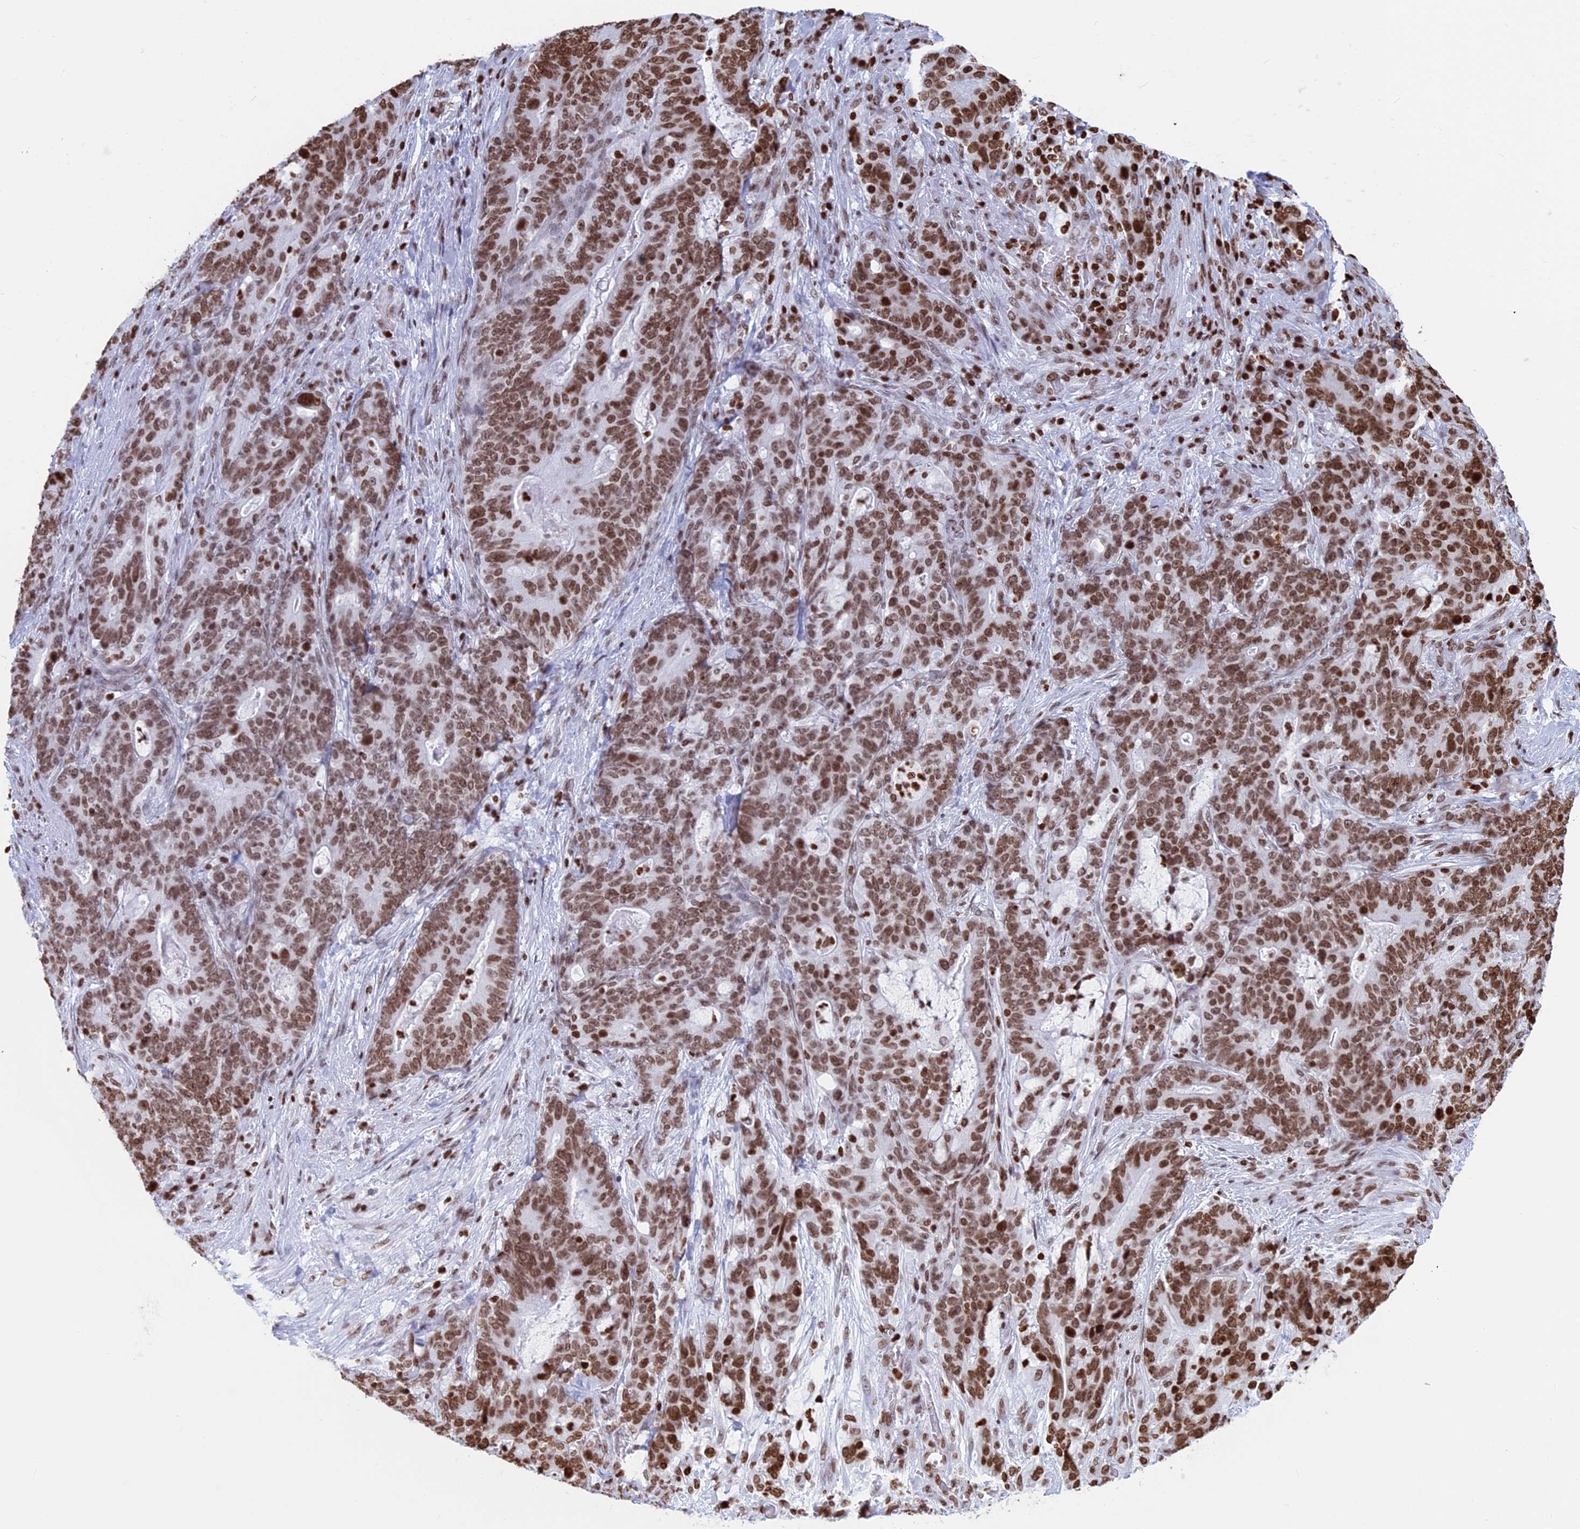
{"staining": {"intensity": "moderate", "quantity": ">75%", "location": "nuclear"}, "tissue": "stomach cancer", "cell_type": "Tumor cells", "image_type": "cancer", "snomed": [{"axis": "morphology", "description": "Normal tissue, NOS"}, {"axis": "morphology", "description": "Adenocarcinoma, NOS"}, {"axis": "topography", "description": "Stomach"}], "caption": "There is medium levels of moderate nuclear staining in tumor cells of stomach cancer (adenocarcinoma), as demonstrated by immunohistochemical staining (brown color).", "gene": "APOBEC3A", "patient": {"sex": "female", "age": 64}}